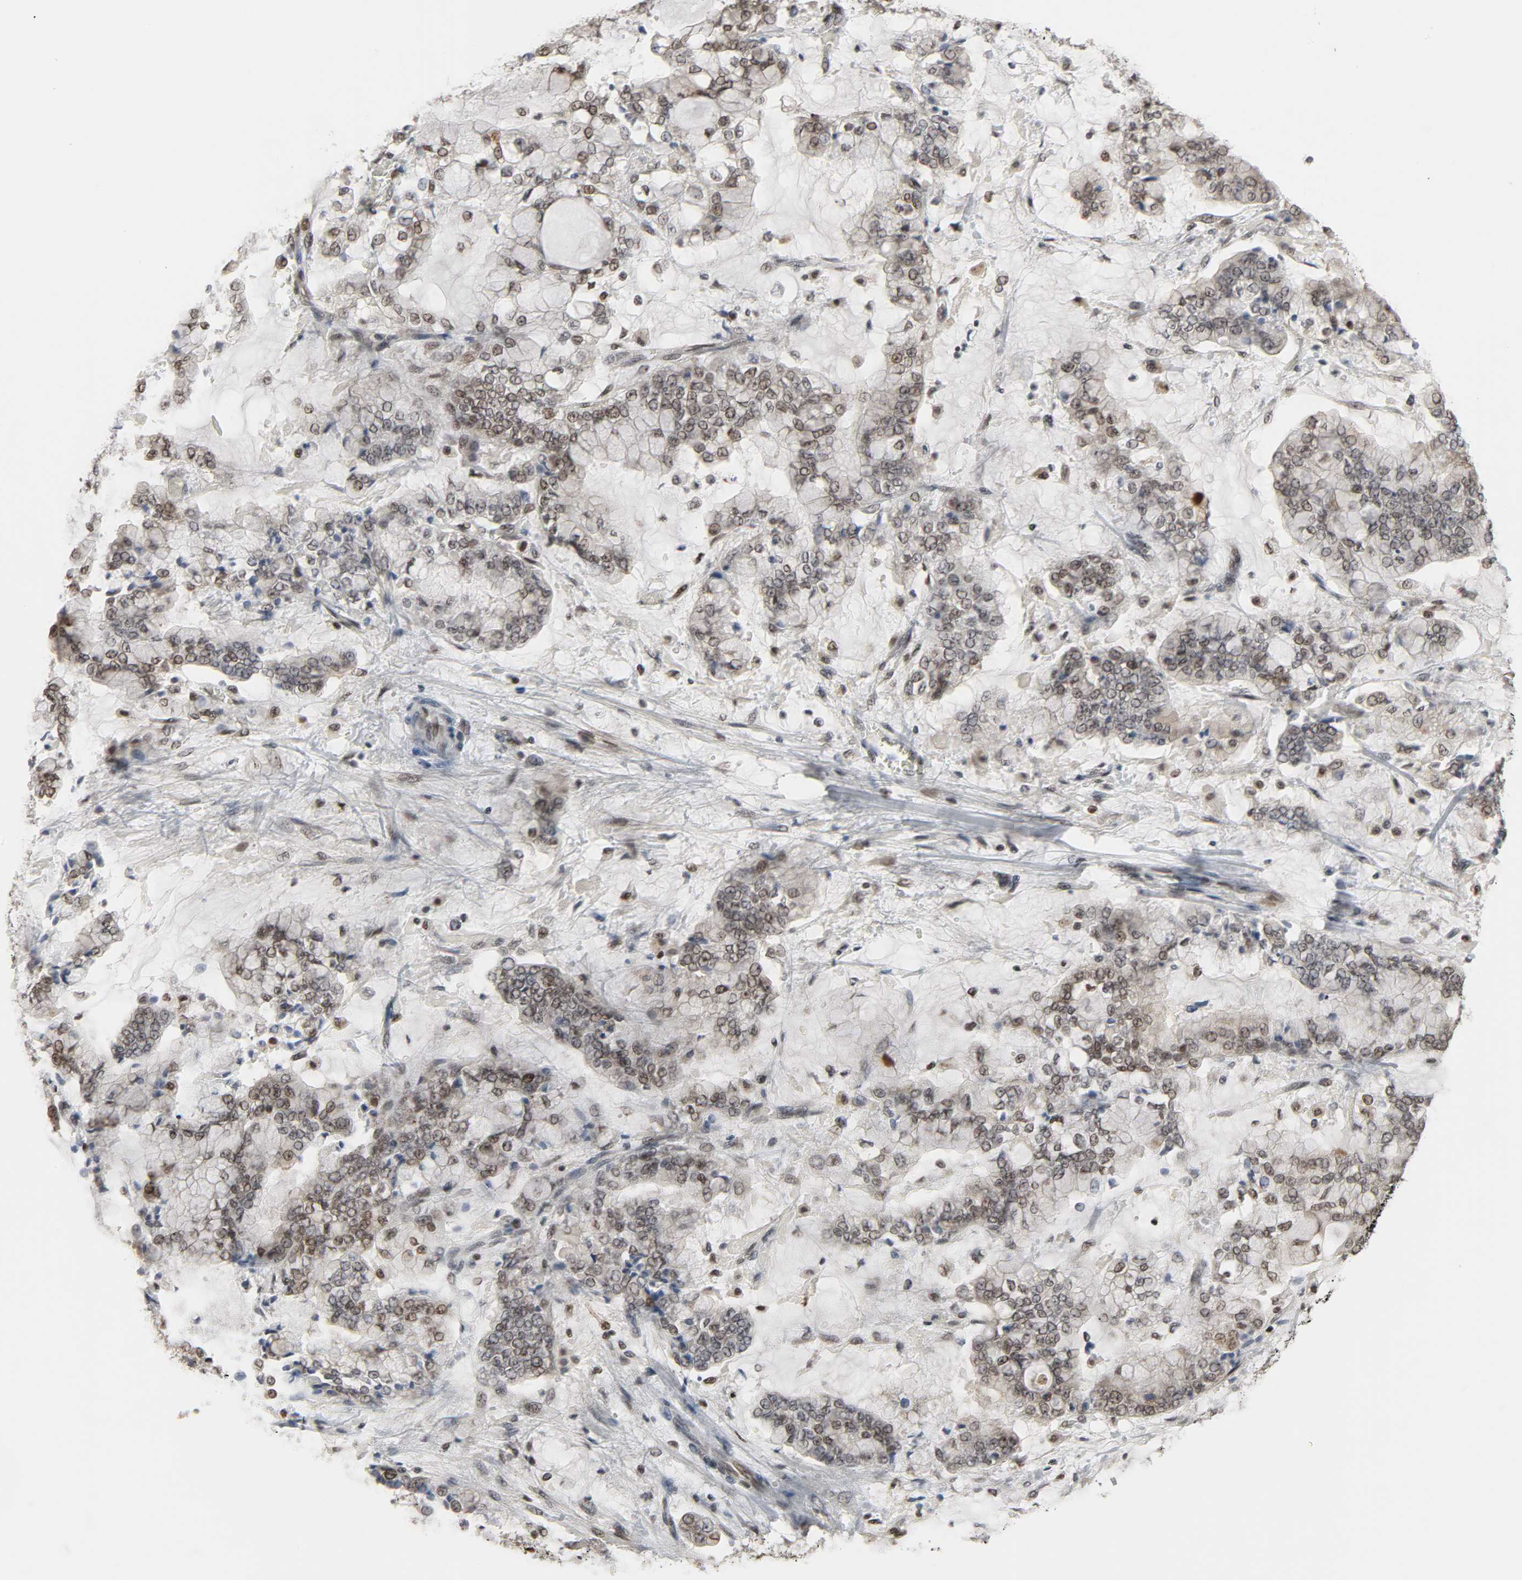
{"staining": {"intensity": "weak", "quantity": ">75%", "location": "nuclear"}, "tissue": "stomach cancer", "cell_type": "Tumor cells", "image_type": "cancer", "snomed": [{"axis": "morphology", "description": "Normal tissue, NOS"}, {"axis": "morphology", "description": "Adenocarcinoma, NOS"}, {"axis": "topography", "description": "Stomach, upper"}, {"axis": "topography", "description": "Stomach"}], "caption": "A brown stain highlights weak nuclear positivity of a protein in stomach adenocarcinoma tumor cells.", "gene": "DAZAP1", "patient": {"sex": "male", "age": 76}}